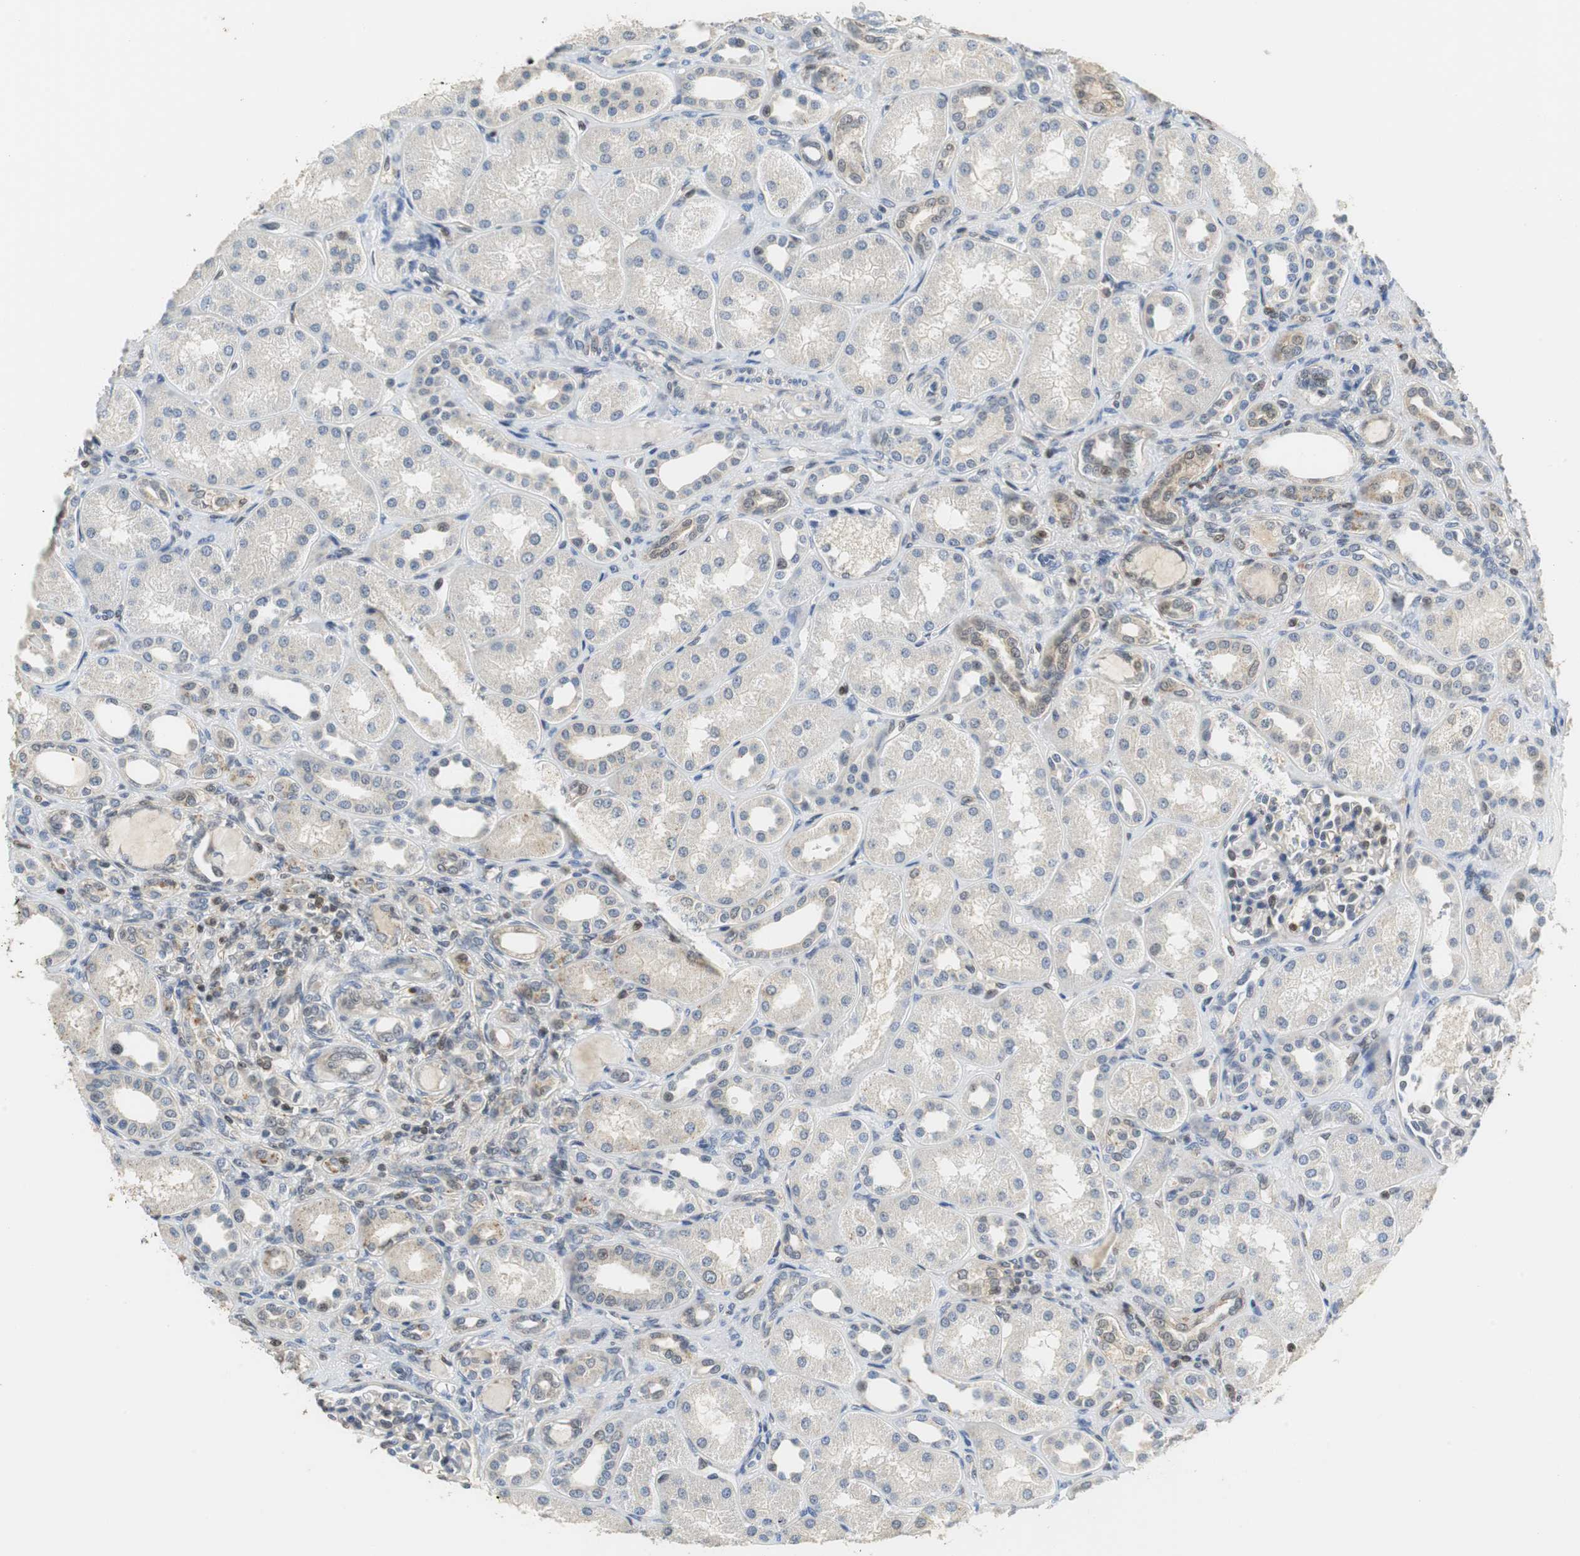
{"staining": {"intensity": "weak", "quantity": "<25%", "location": "cytoplasmic/membranous"}, "tissue": "kidney", "cell_type": "Cells in glomeruli", "image_type": "normal", "snomed": [{"axis": "morphology", "description": "Normal tissue, NOS"}, {"axis": "topography", "description": "Kidney"}], "caption": "Cells in glomeruli are negative for brown protein staining in benign kidney. The staining was performed using DAB (3,3'-diaminobenzidine) to visualize the protein expression in brown, while the nuclei were stained in blue with hematoxylin (Magnification: 20x).", "gene": "GSDMD", "patient": {"sex": "male", "age": 7}}